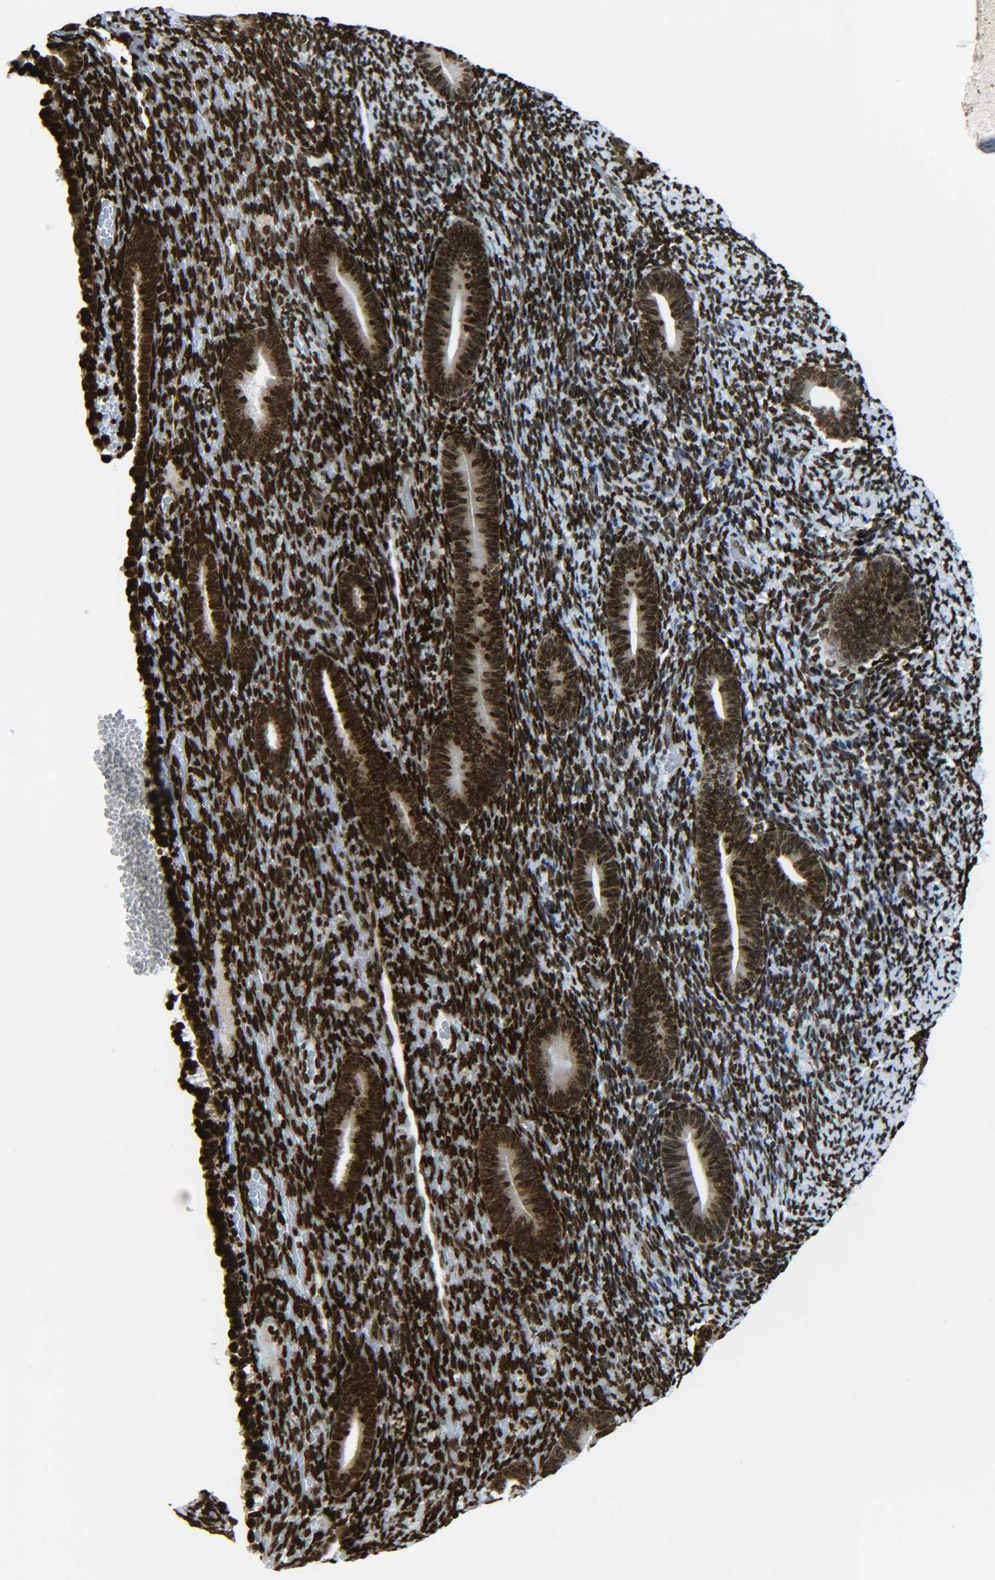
{"staining": {"intensity": "strong", "quantity": ">75%", "location": "nuclear"}, "tissue": "endometrium", "cell_type": "Cells in endometrial stroma", "image_type": "normal", "snomed": [{"axis": "morphology", "description": "Normal tissue, NOS"}, {"axis": "topography", "description": "Endometrium"}], "caption": "The image exhibits staining of unremarkable endometrium, revealing strong nuclear protein staining (brown color) within cells in endometrial stroma. The protein is shown in brown color, while the nuclei are stained blue.", "gene": "H2AX", "patient": {"sex": "female", "age": 51}}